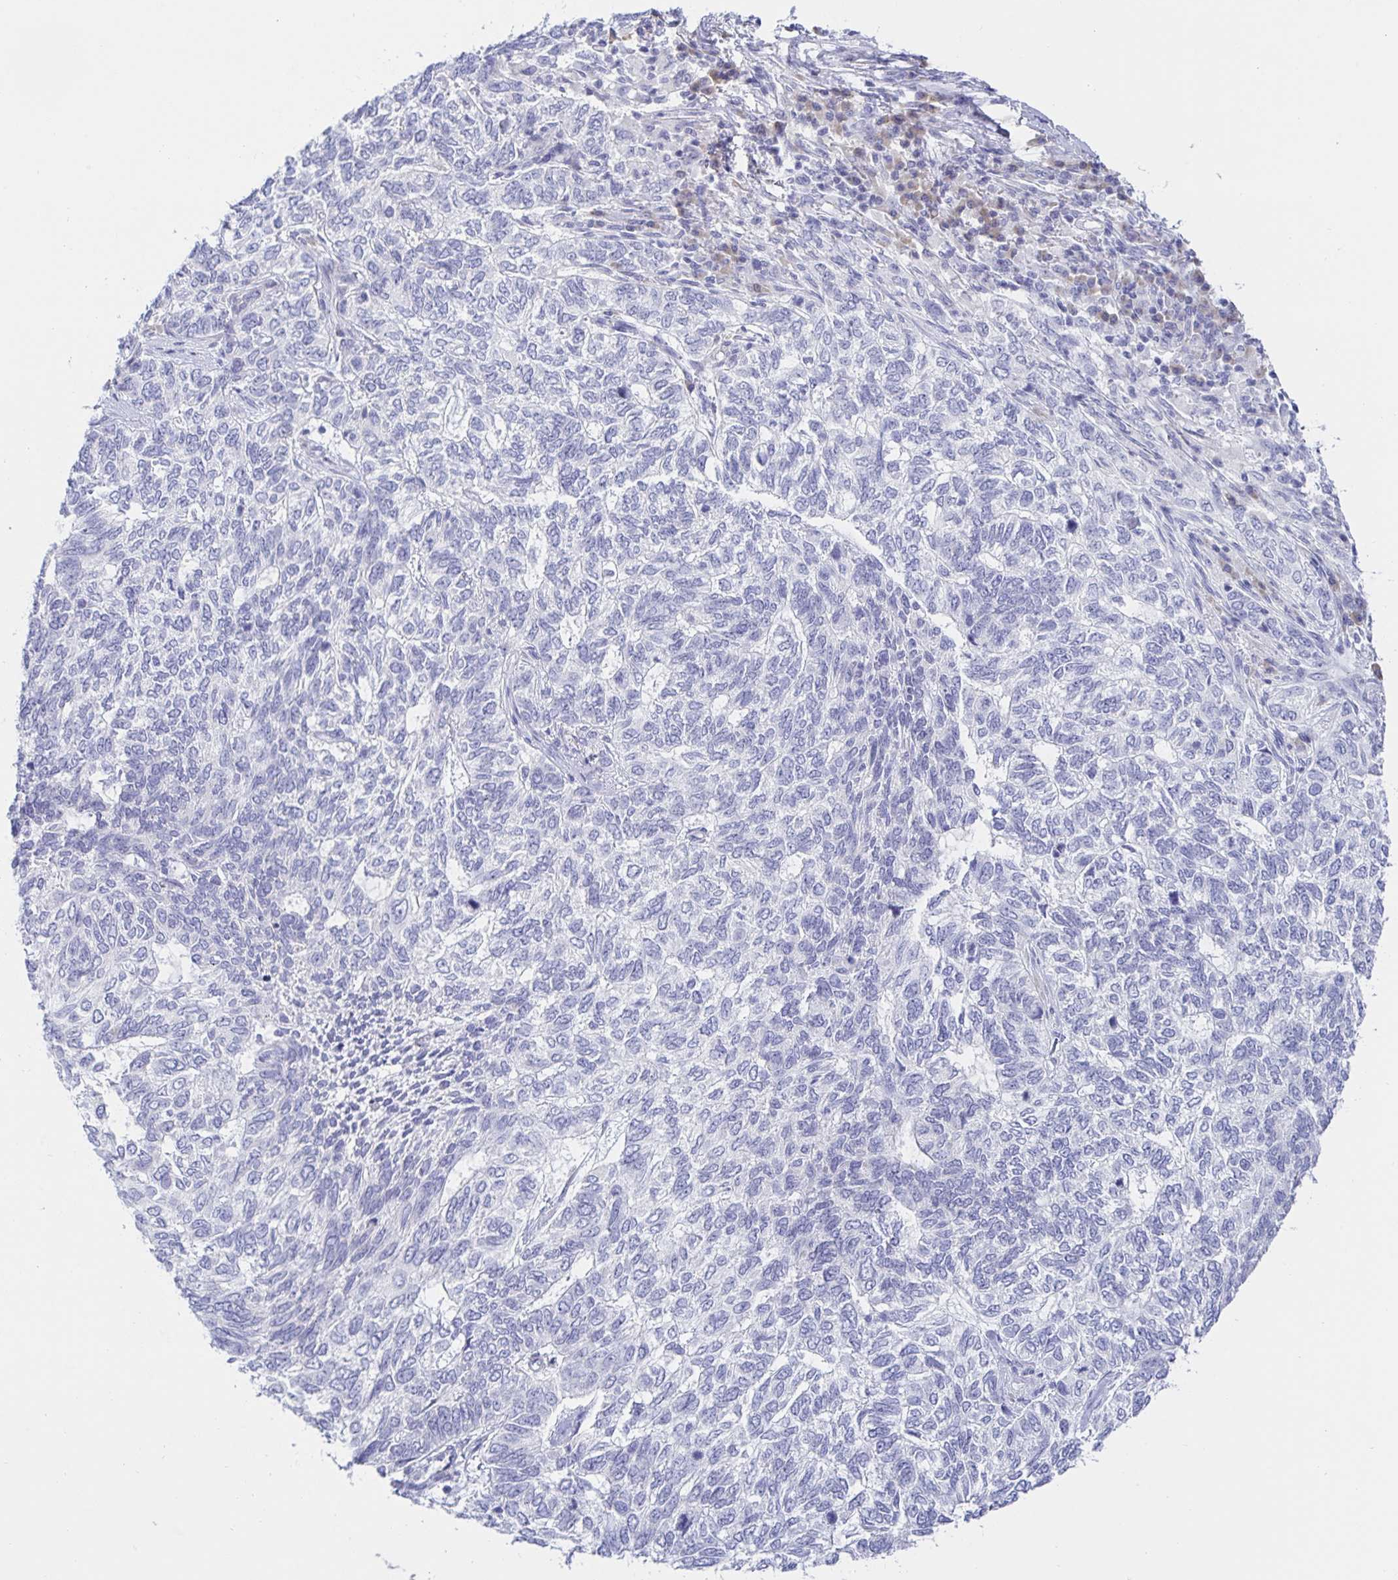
{"staining": {"intensity": "negative", "quantity": "none", "location": "none"}, "tissue": "skin cancer", "cell_type": "Tumor cells", "image_type": "cancer", "snomed": [{"axis": "morphology", "description": "Basal cell carcinoma"}, {"axis": "topography", "description": "Skin"}], "caption": "An immunohistochemistry micrograph of basal cell carcinoma (skin) is shown. There is no staining in tumor cells of basal cell carcinoma (skin). (DAB immunohistochemistry (IHC) visualized using brightfield microscopy, high magnification).", "gene": "SIAH3", "patient": {"sex": "female", "age": 65}}